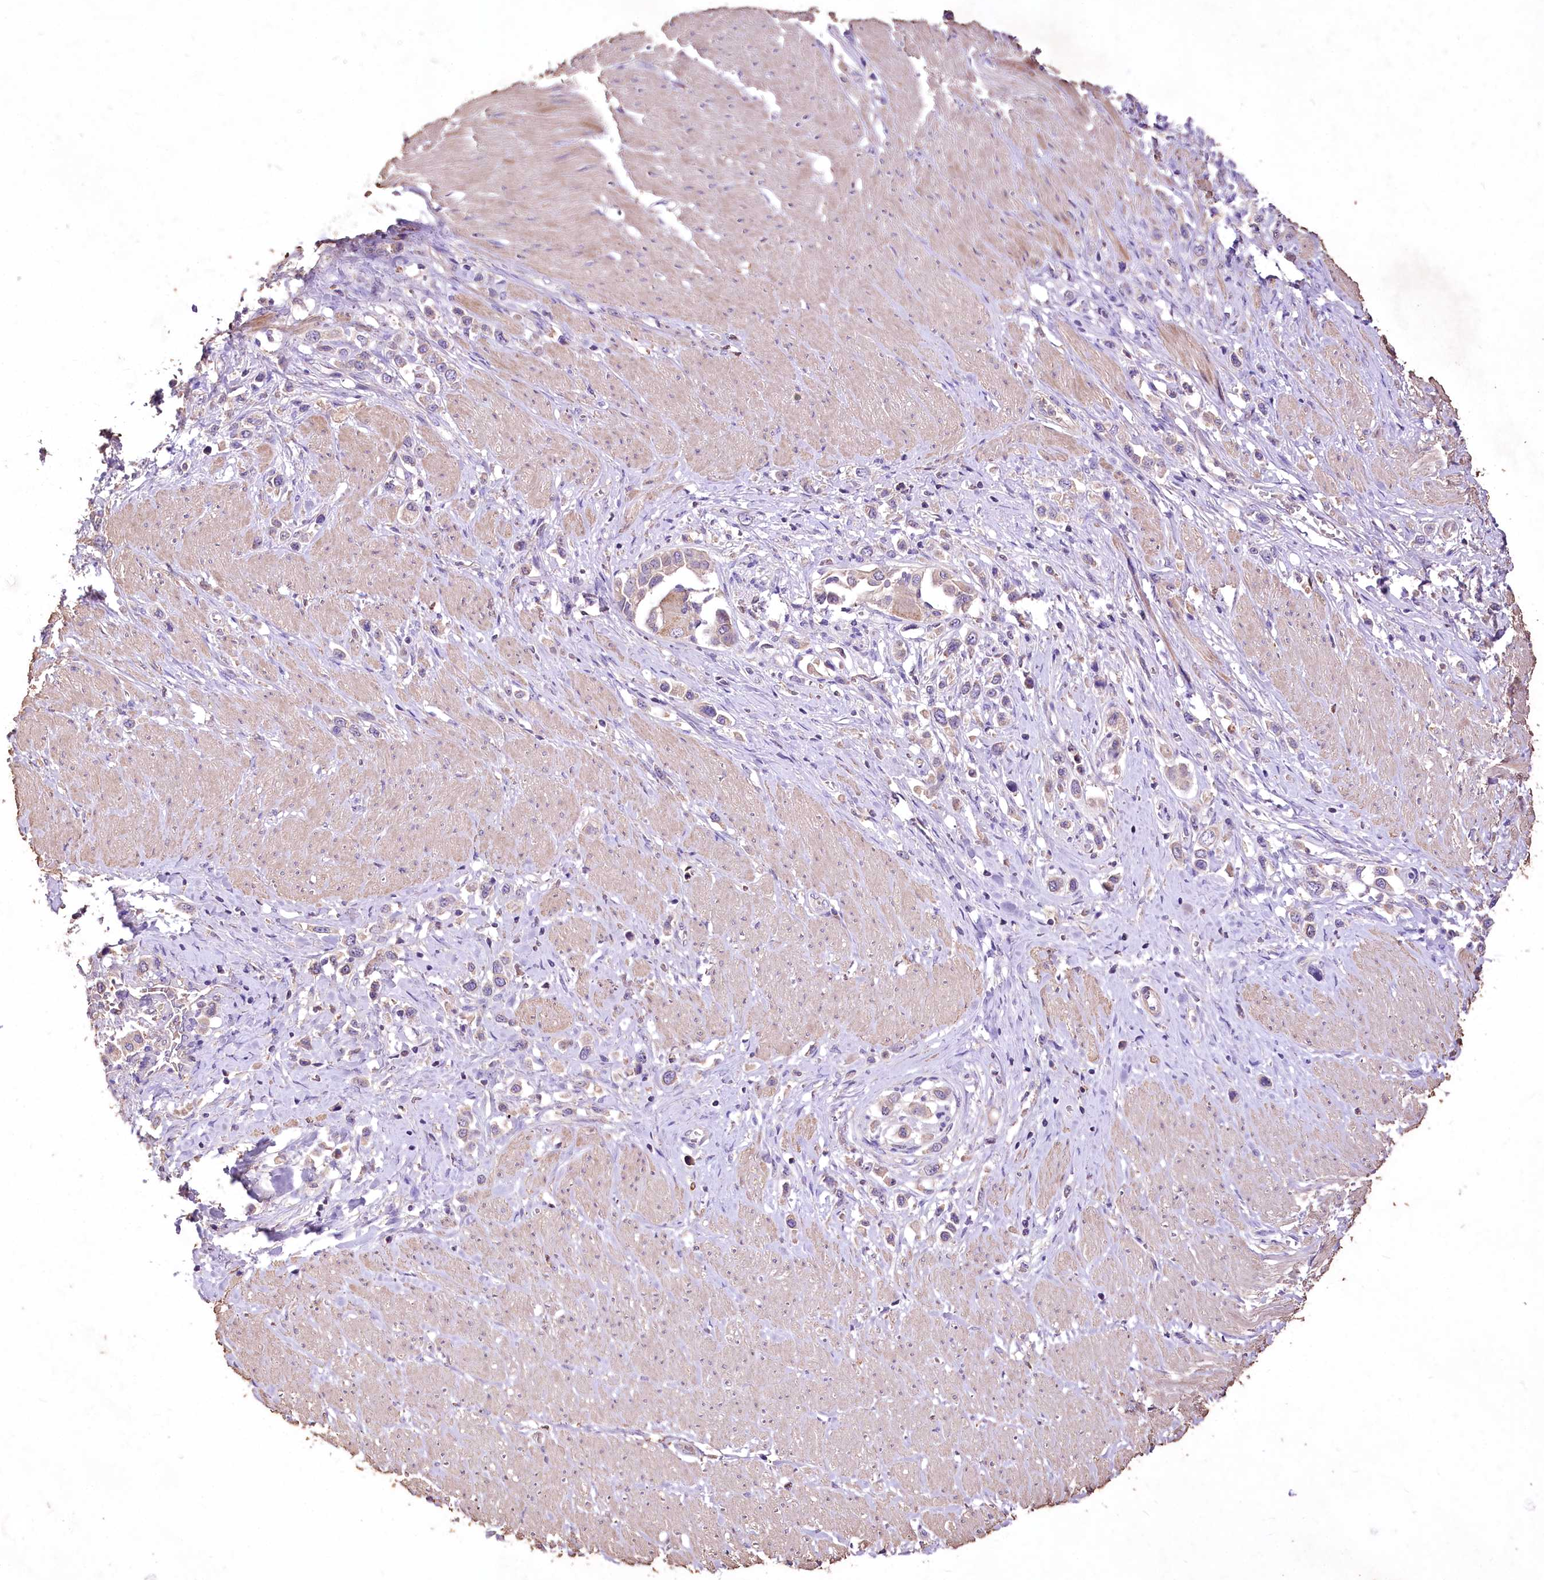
{"staining": {"intensity": "weak", "quantity": "25%-75%", "location": "cytoplasmic/membranous"}, "tissue": "stomach cancer", "cell_type": "Tumor cells", "image_type": "cancer", "snomed": [{"axis": "morphology", "description": "Normal tissue, NOS"}, {"axis": "morphology", "description": "Adenocarcinoma, NOS"}, {"axis": "topography", "description": "Stomach, upper"}, {"axis": "topography", "description": "Stomach"}], "caption": "Stomach adenocarcinoma stained for a protein displays weak cytoplasmic/membranous positivity in tumor cells.", "gene": "PCYOX1L", "patient": {"sex": "female", "age": 65}}